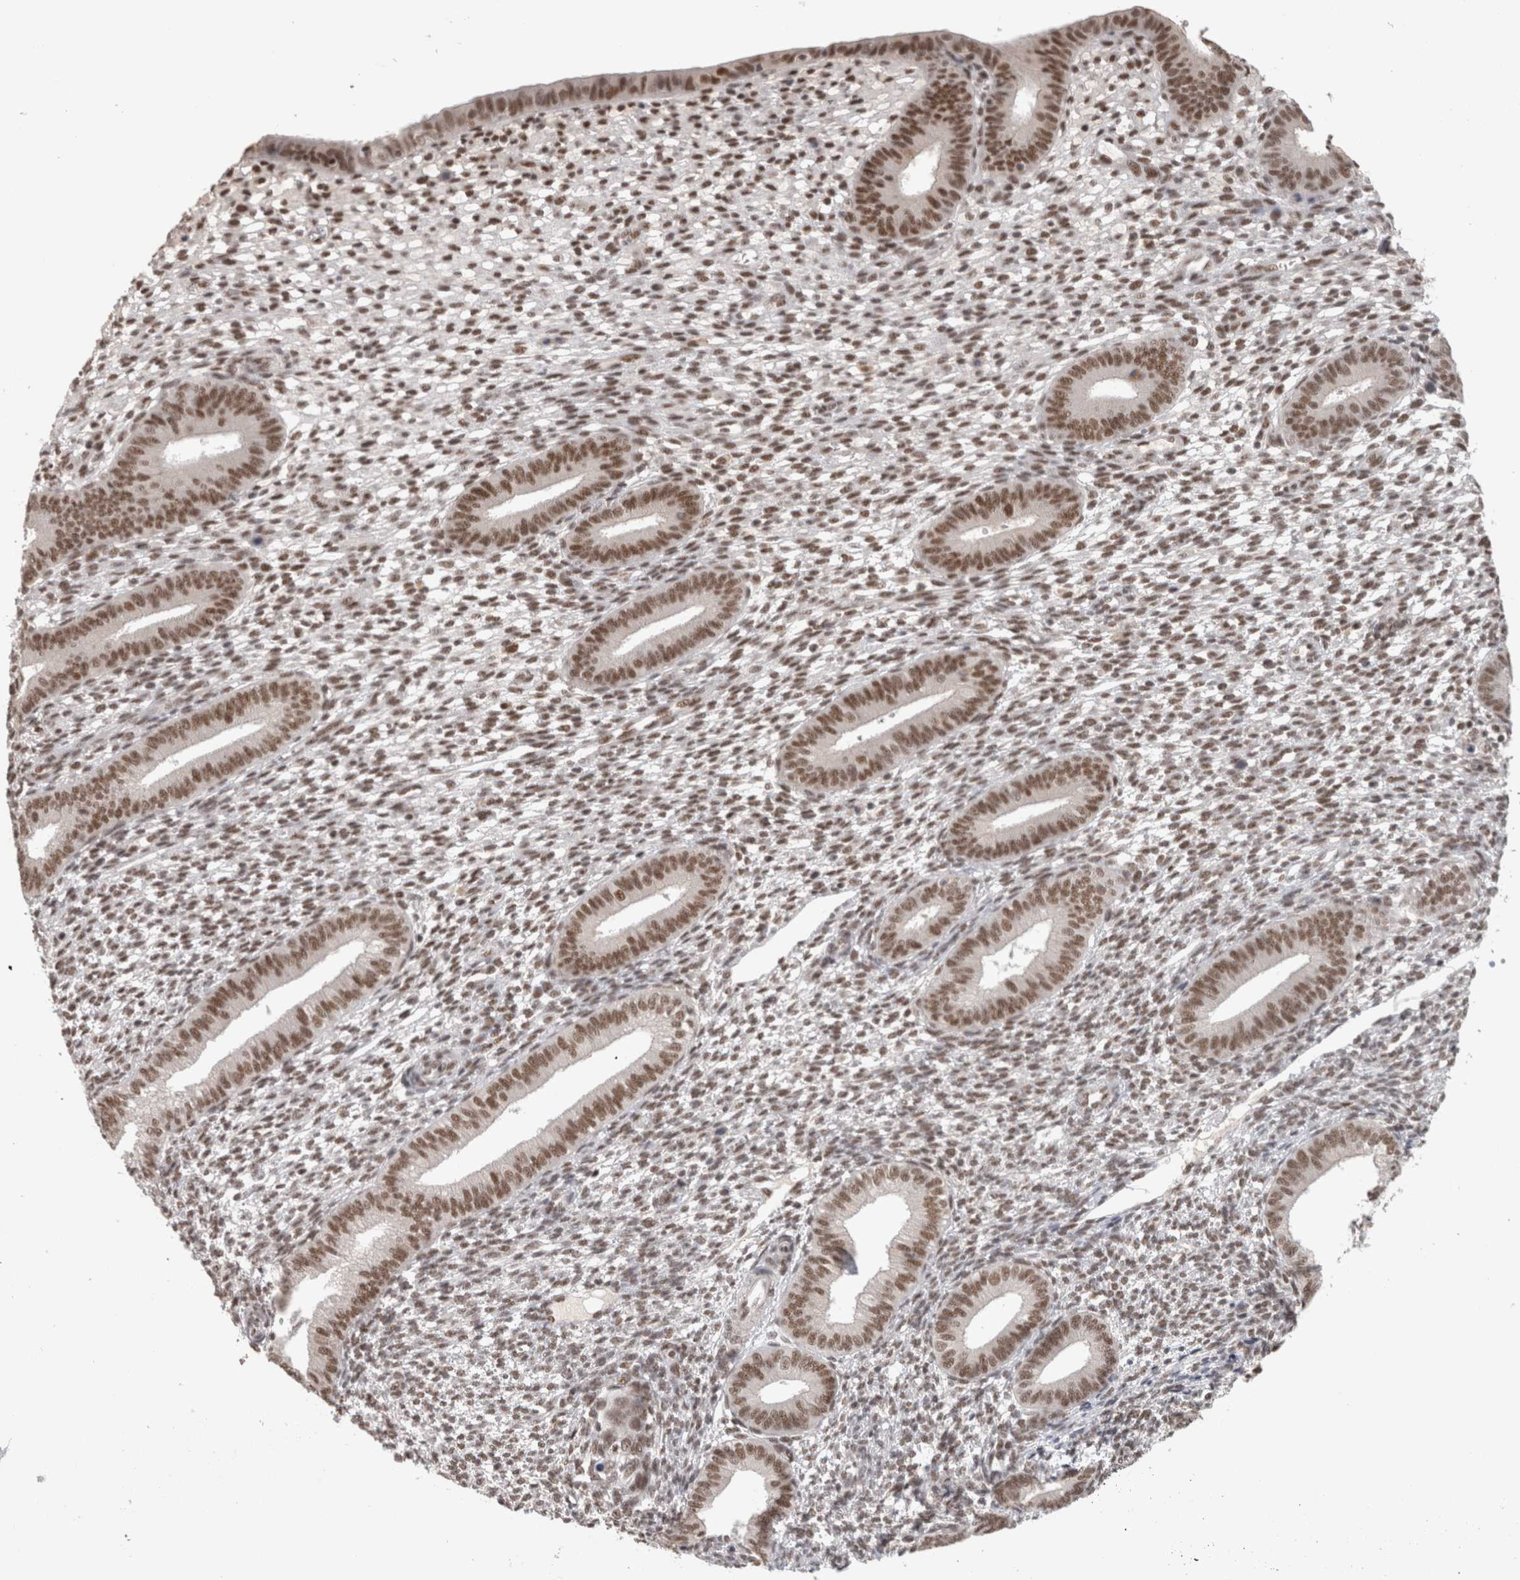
{"staining": {"intensity": "moderate", "quantity": "25%-75%", "location": "nuclear"}, "tissue": "endometrium", "cell_type": "Cells in endometrial stroma", "image_type": "normal", "snomed": [{"axis": "morphology", "description": "Normal tissue, NOS"}, {"axis": "topography", "description": "Endometrium"}], "caption": "Immunohistochemistry (IHC) image of benign endometrium: endometrium stained using IHC displays medium levels of moderate protein expression localized specifically in the nuclear of cells in endometrial stroma, appearing as a nuclear brown color.", "gene": "ZNF830", "patient": {"sex": "female", "age": 46}}